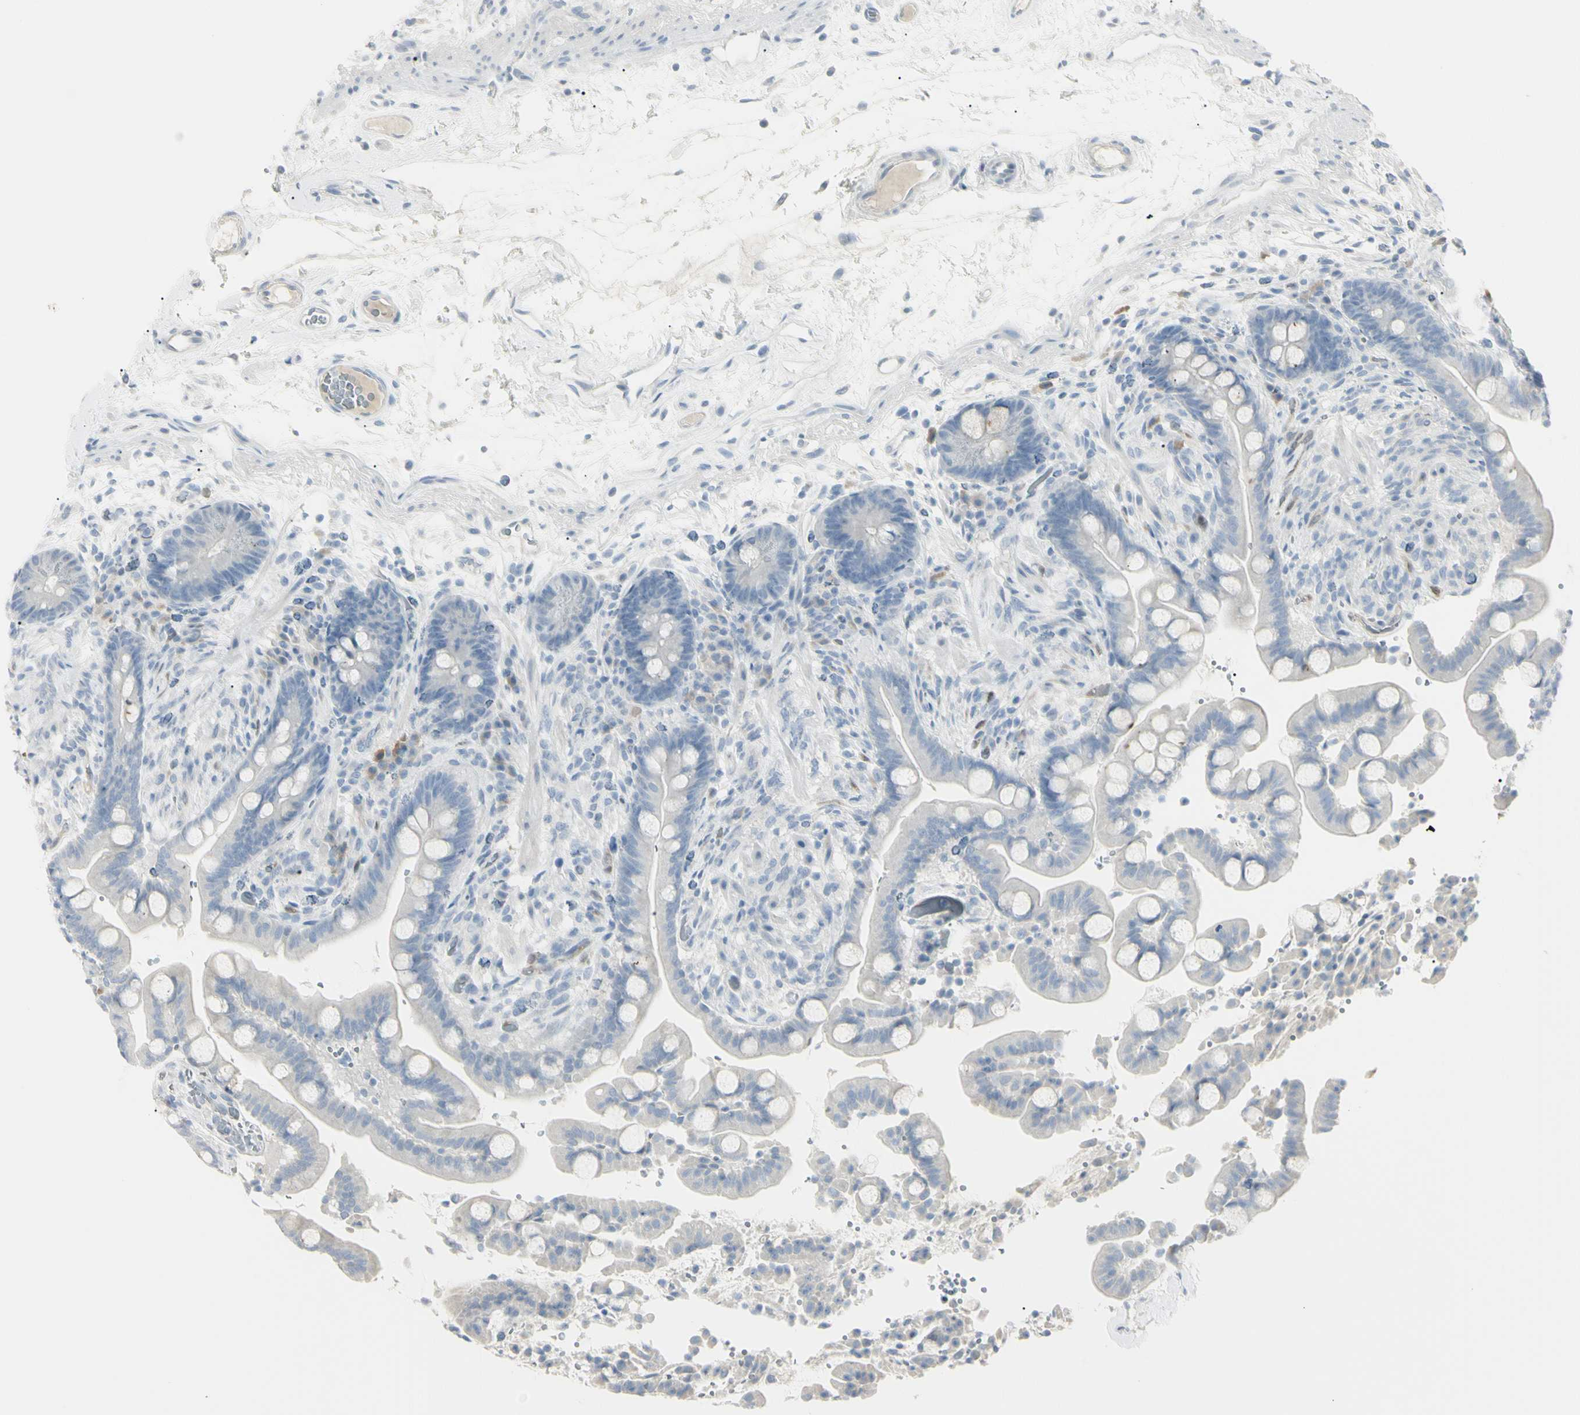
{"staining": {"intensity": "negative", "quantity": "none", "location": "none"}, "tissue": "colon", "cell_type": "Endothelial cells", "image_type": "normal", "snomed": [{"axis": "morphology", "description": "Normal tissue, NOS"}, {"axis": "topography", "description": "Colon"}], "caption": "Protein analysis of benign colon displays no significant positivity in endothelial cells. (IHC, brightfield microscopy, high magnification).", "gene": "PIP", "patient": {"sex": "male", "age": 73}}